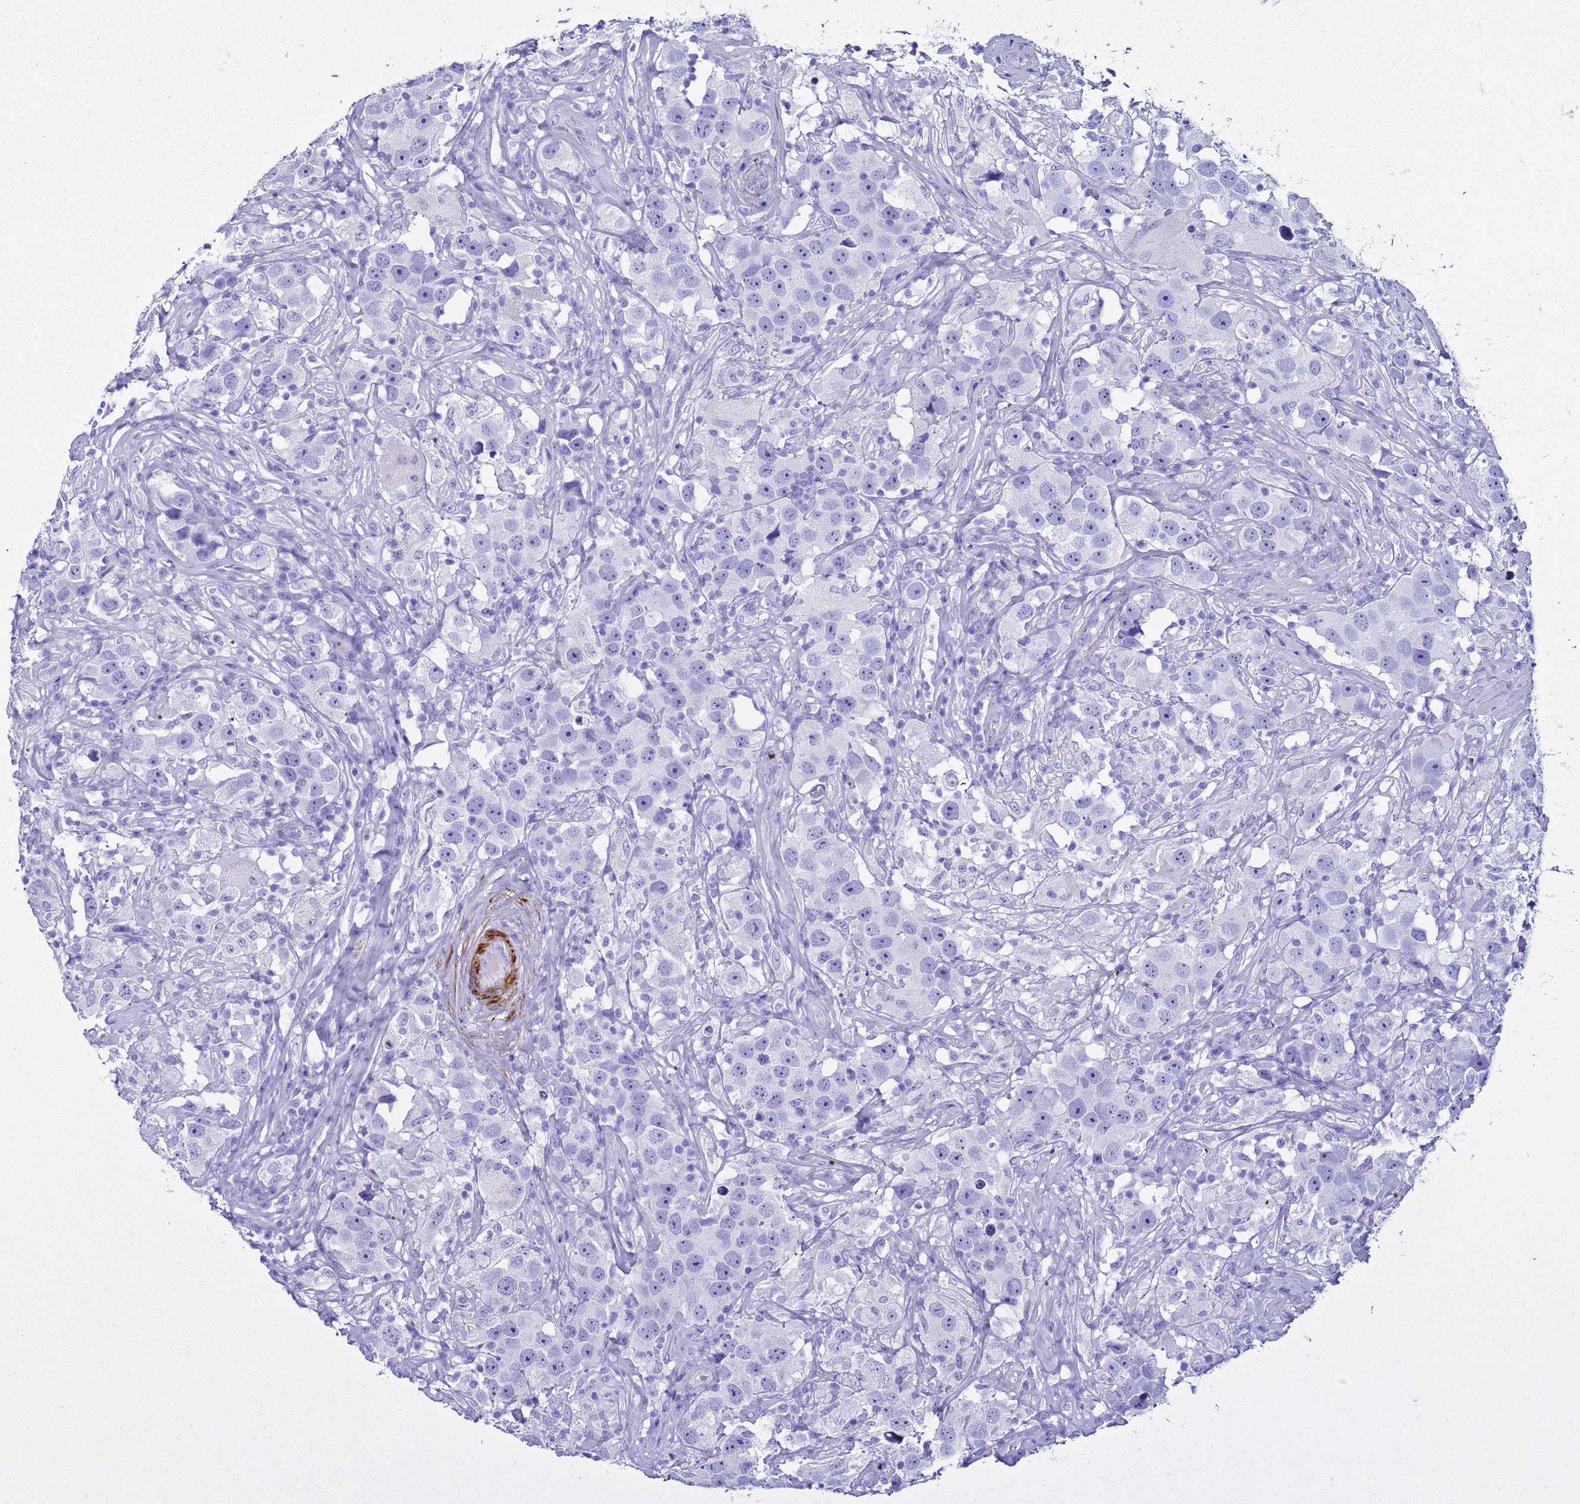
{"staining": {"intensity": "negative", "quantity": "none", "location": "none"}, "tissue": "testis cancer", "cell_type": "Tumor cells", "image_type": "cancer", "snomed": [{"axis": "morphology", "description": "Seminoma, NOS"}, {"axis": "topography", "description": "Testis"}], "caption": "Photomicrograph shows no protein expression in tumor cells of testis cancer (seminoma) tissue.", "gene": "LCMT1", "patient": {"sex": "male", "age": 49}}